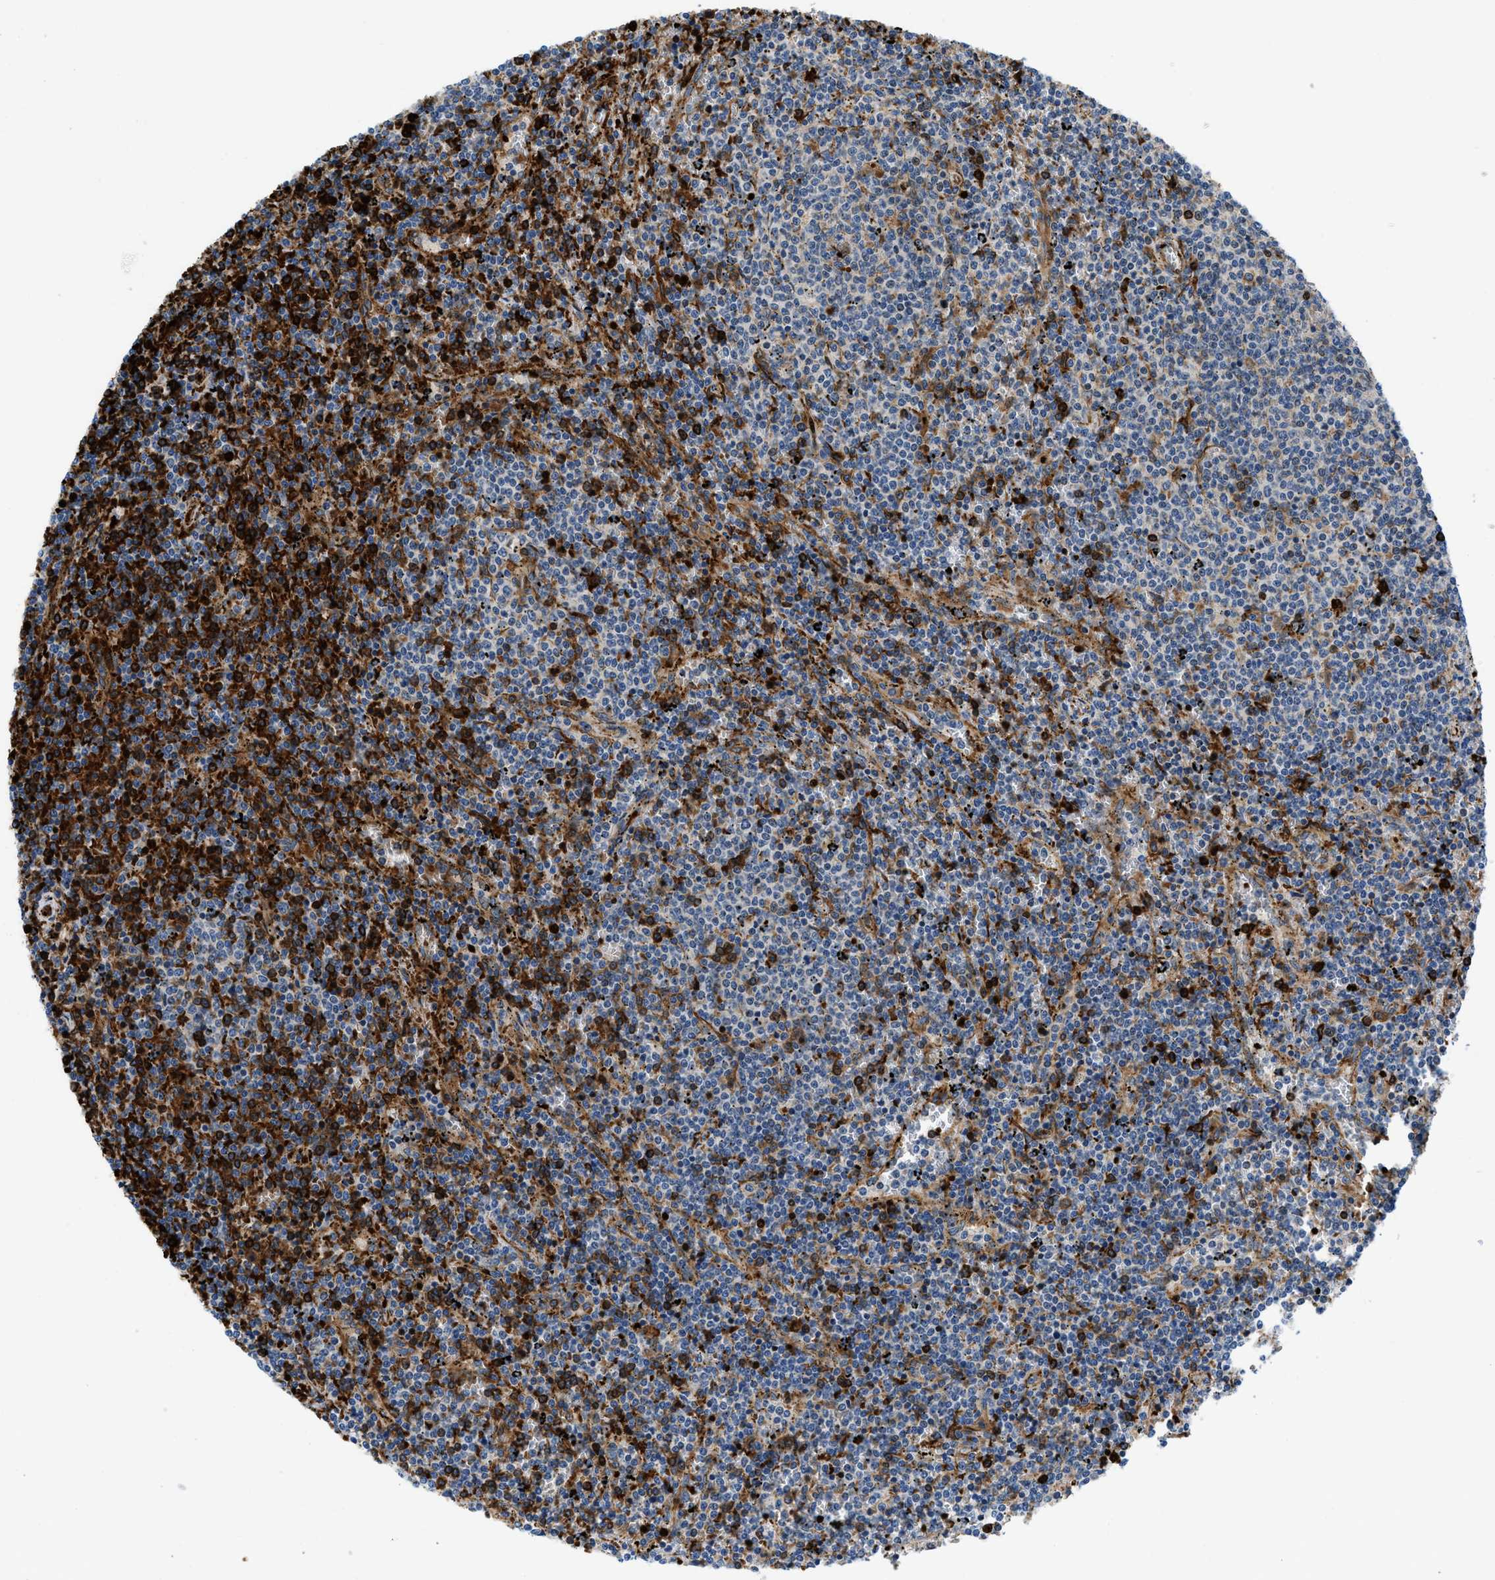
{"staining": {"intensity": "negative", "quantity": "none", "location": "none"}, "tissue": "lymphoma", "cell_type": "Tumor cells", "image_type": "cancer", "snomed": [{"axis": "morphology", "description": "Malignant lymphoma, non-Hodgkin's type, Low grade"}, {"axis": "topography", "description": "Spleen"}], "caption": "The histopathology image shows no significant expression in tumor cells of lymphoma. Nuclei are stained in blue.", "gene": "ZNF831", "patient": {"sex": "female", "age": 50}}